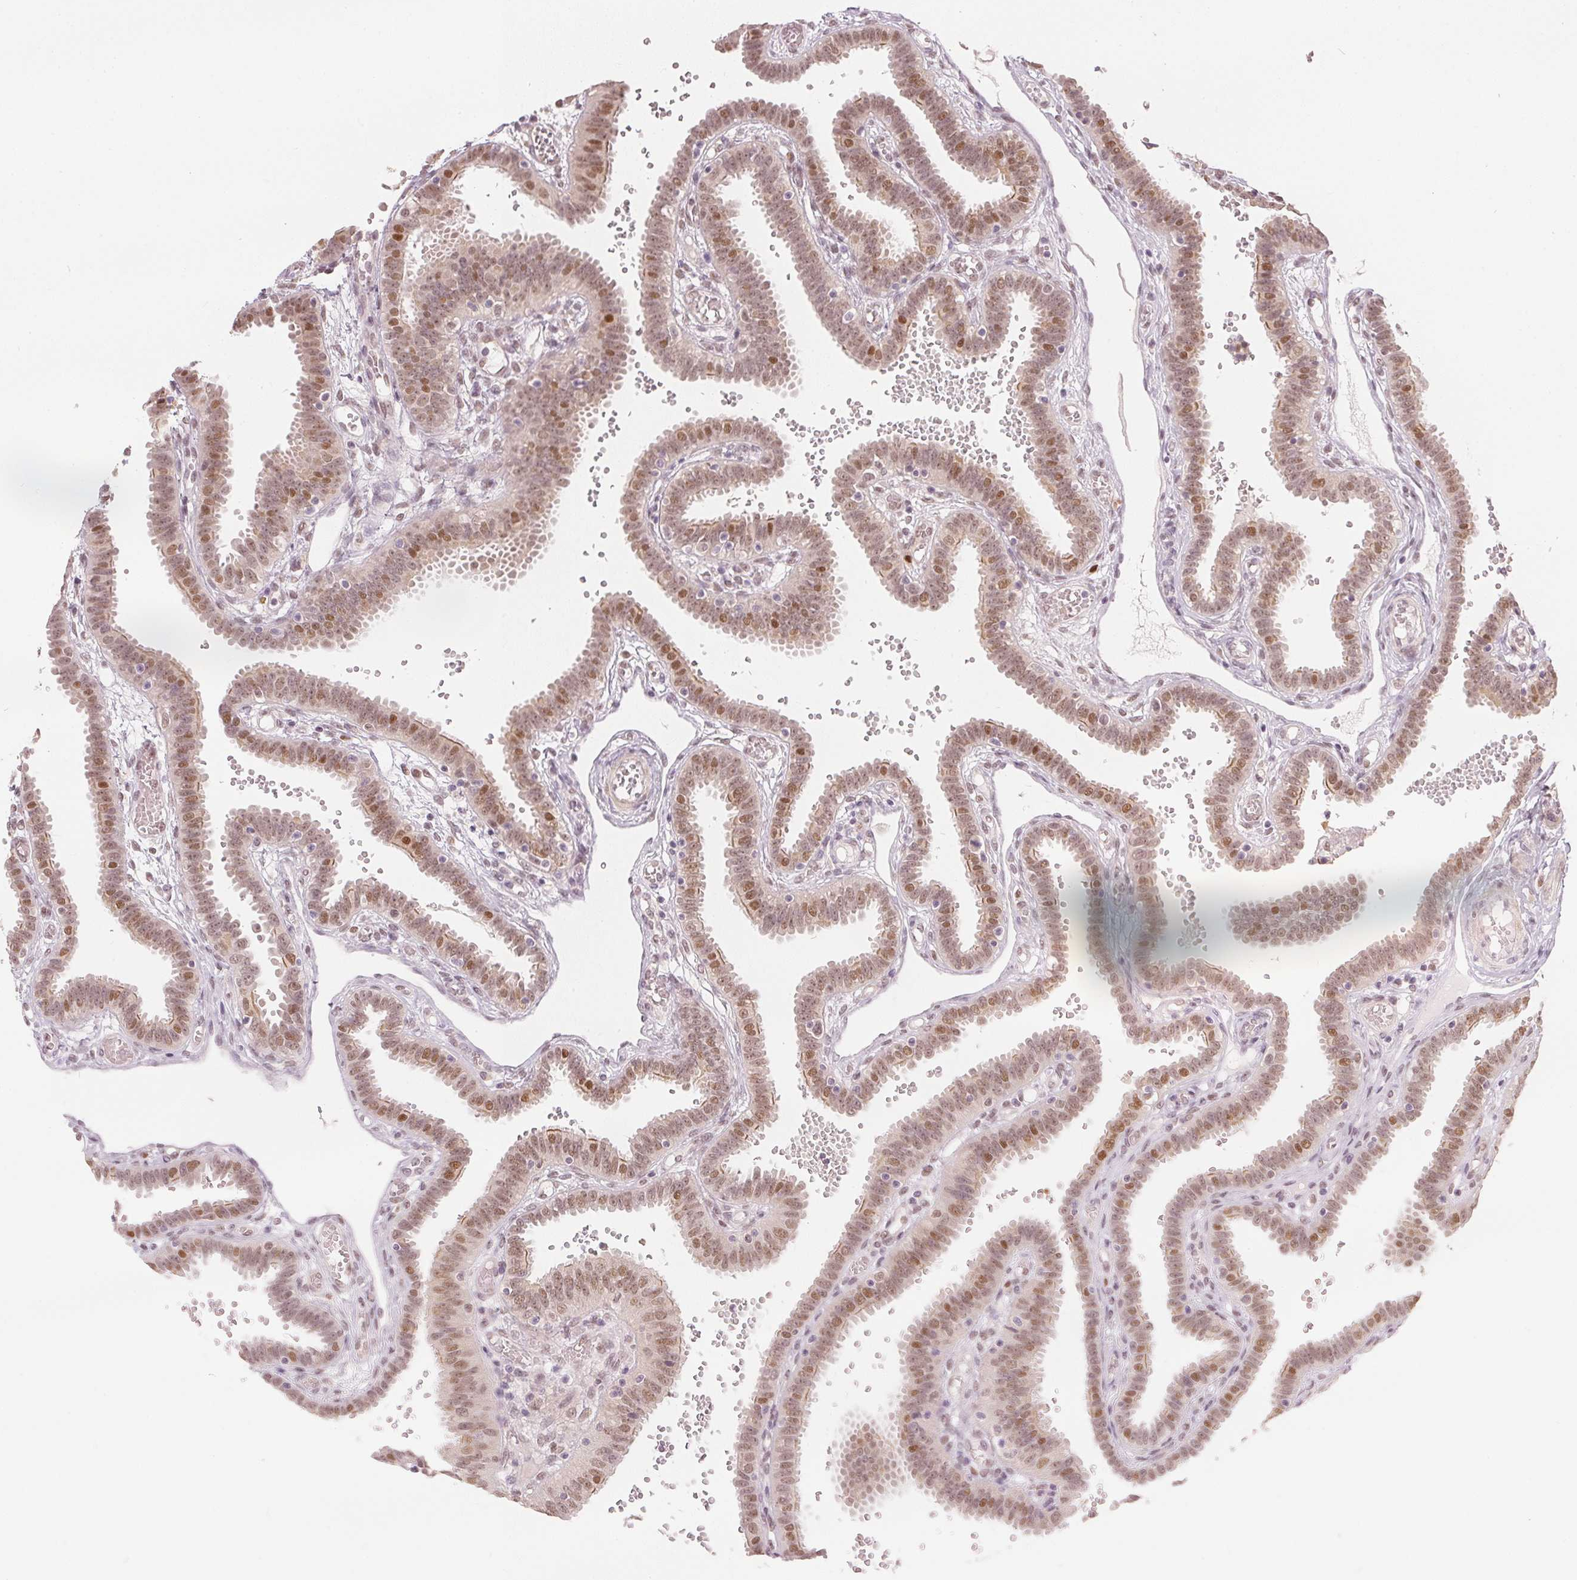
{"staining": {"intensity": "moderate", "quantity": "25%-75%", "location": "nuclear"}, "tissue": "fallopian tube", "cell_type": "Glandular cells", "image_type": "normal", "snomed": [{"axis": "morphology", "description": "Normal tissue, NOS"}, {"axis": "topography", "description": "Fallopian tube"}], "caption": "Glandular cells demonstrate medium levels of moderate nuclear expression in approximately 25%-75% of cells in benign human fallopian tube. (brown staining indicates protein expression, while blue staining denotes nuclei).", "gene": "ENSG00000267001", "patient": {"sex": "female", "age": 37}}